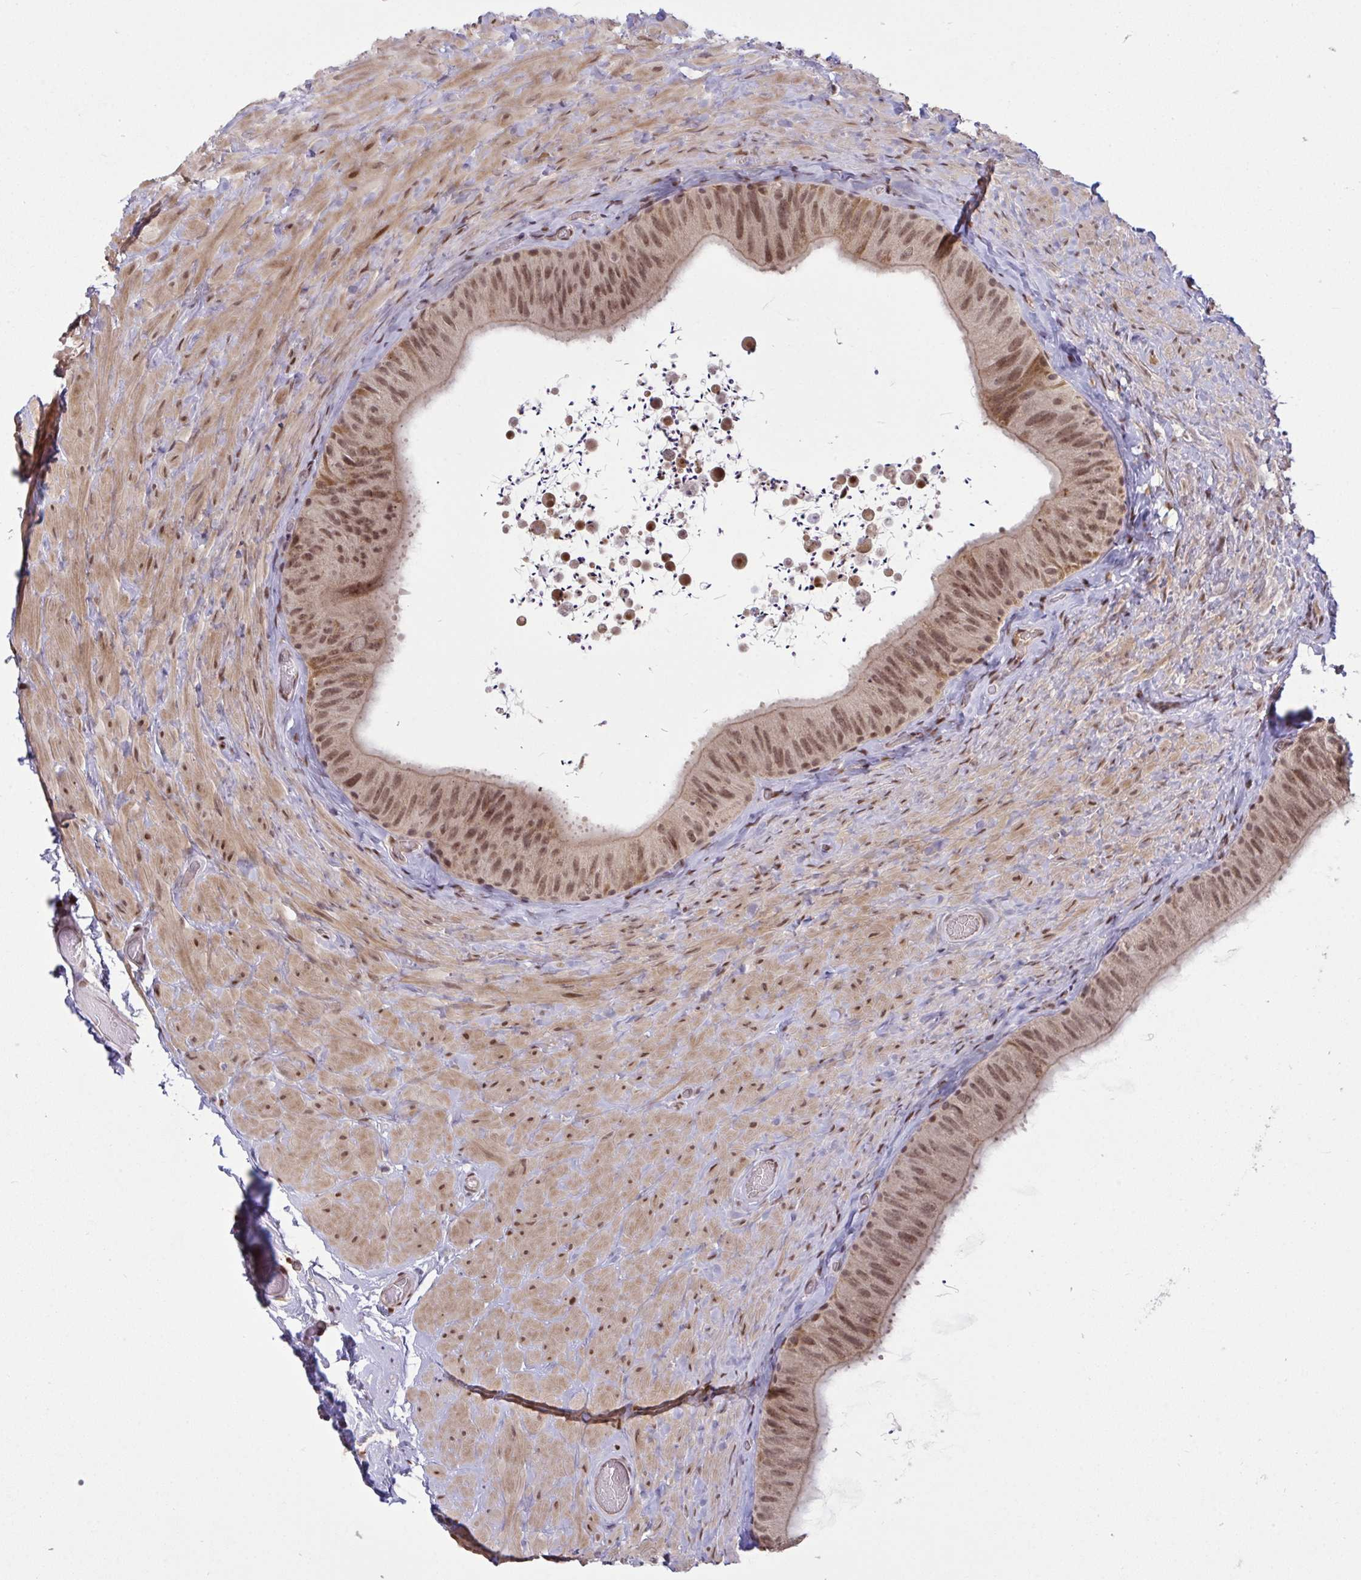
{"staining": {"intensity": "moderate", "quantity": ">75%", "location": "nuclear"}, "tissue": "epididymis", "cell_type": "Glandular cells", "image_type": "normal", "snomed": [{"axis": "morphology", "description": "Normal tissue, NOS"}, {"axis": "topography", "description": "Epididymis, spermatic cord, NOS"}, {"axis": "topography", "description": "Epididymis"}], "caption": "DAB (3,3'-diaminobenzidine) immunohistochemical staining of normal human epididymis exhibits moderate nuclear protein positivity in approximately >75% of glandular cells.", "gene": "KLF2", "patient": {"sex": "male", "age": 31}}